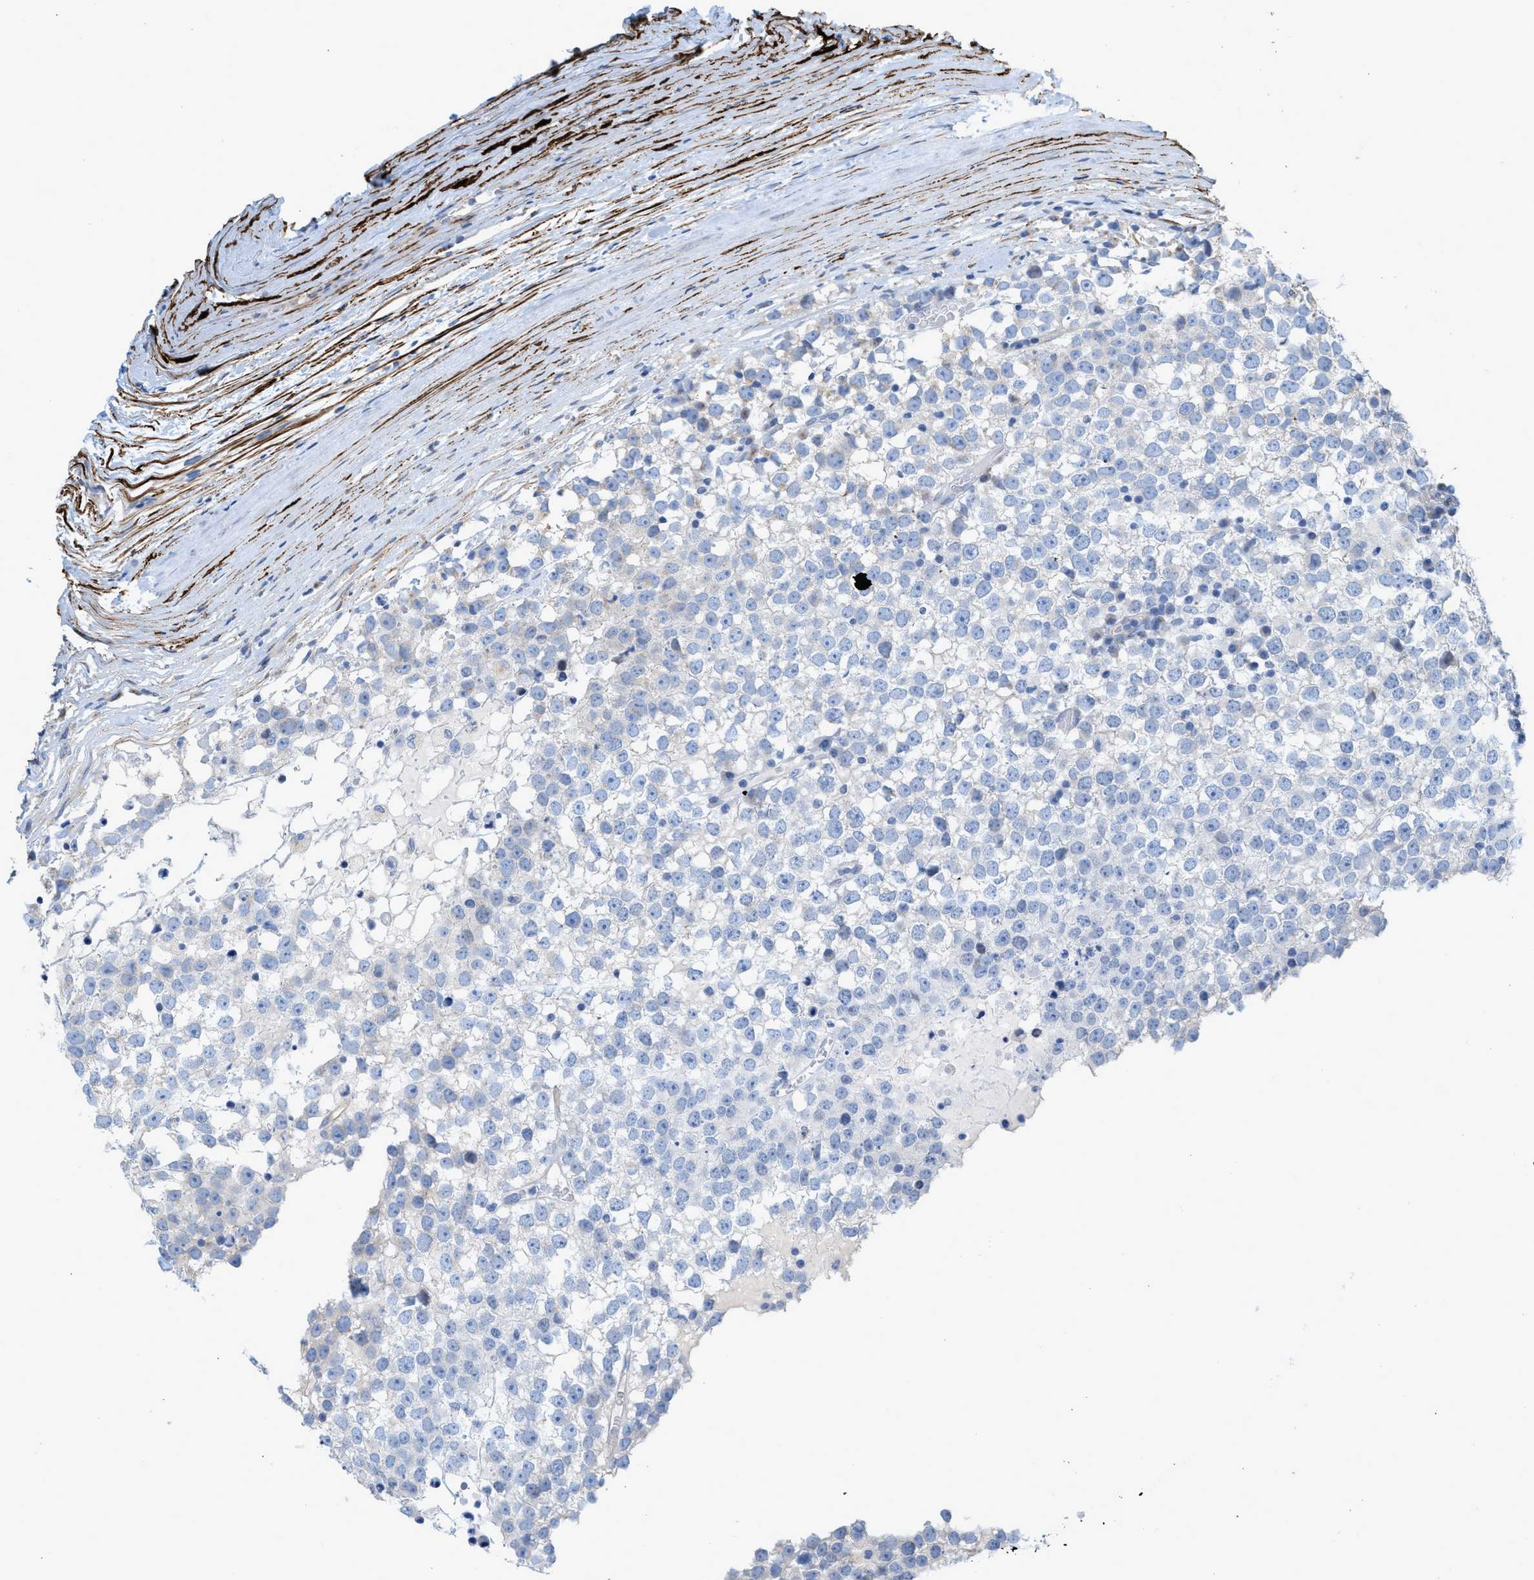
{"staining": {"intensity": "negative", "quantity": "none", "location": "none"}, "tissue": "testis cancer", "cell_type": "Tumor cells", "image_type": "cancer", "snomed": [{"axis": "morphology", "description": "Seminoma, NOS"}, {"axis": "topography", "description": "Testis"}], "caption": "Testis cancer stained for a protein using immunohistochemistry displays no expression tumor cells.", "gene": "TAGLN", "patient": {"sex": "male", "age": 65}}